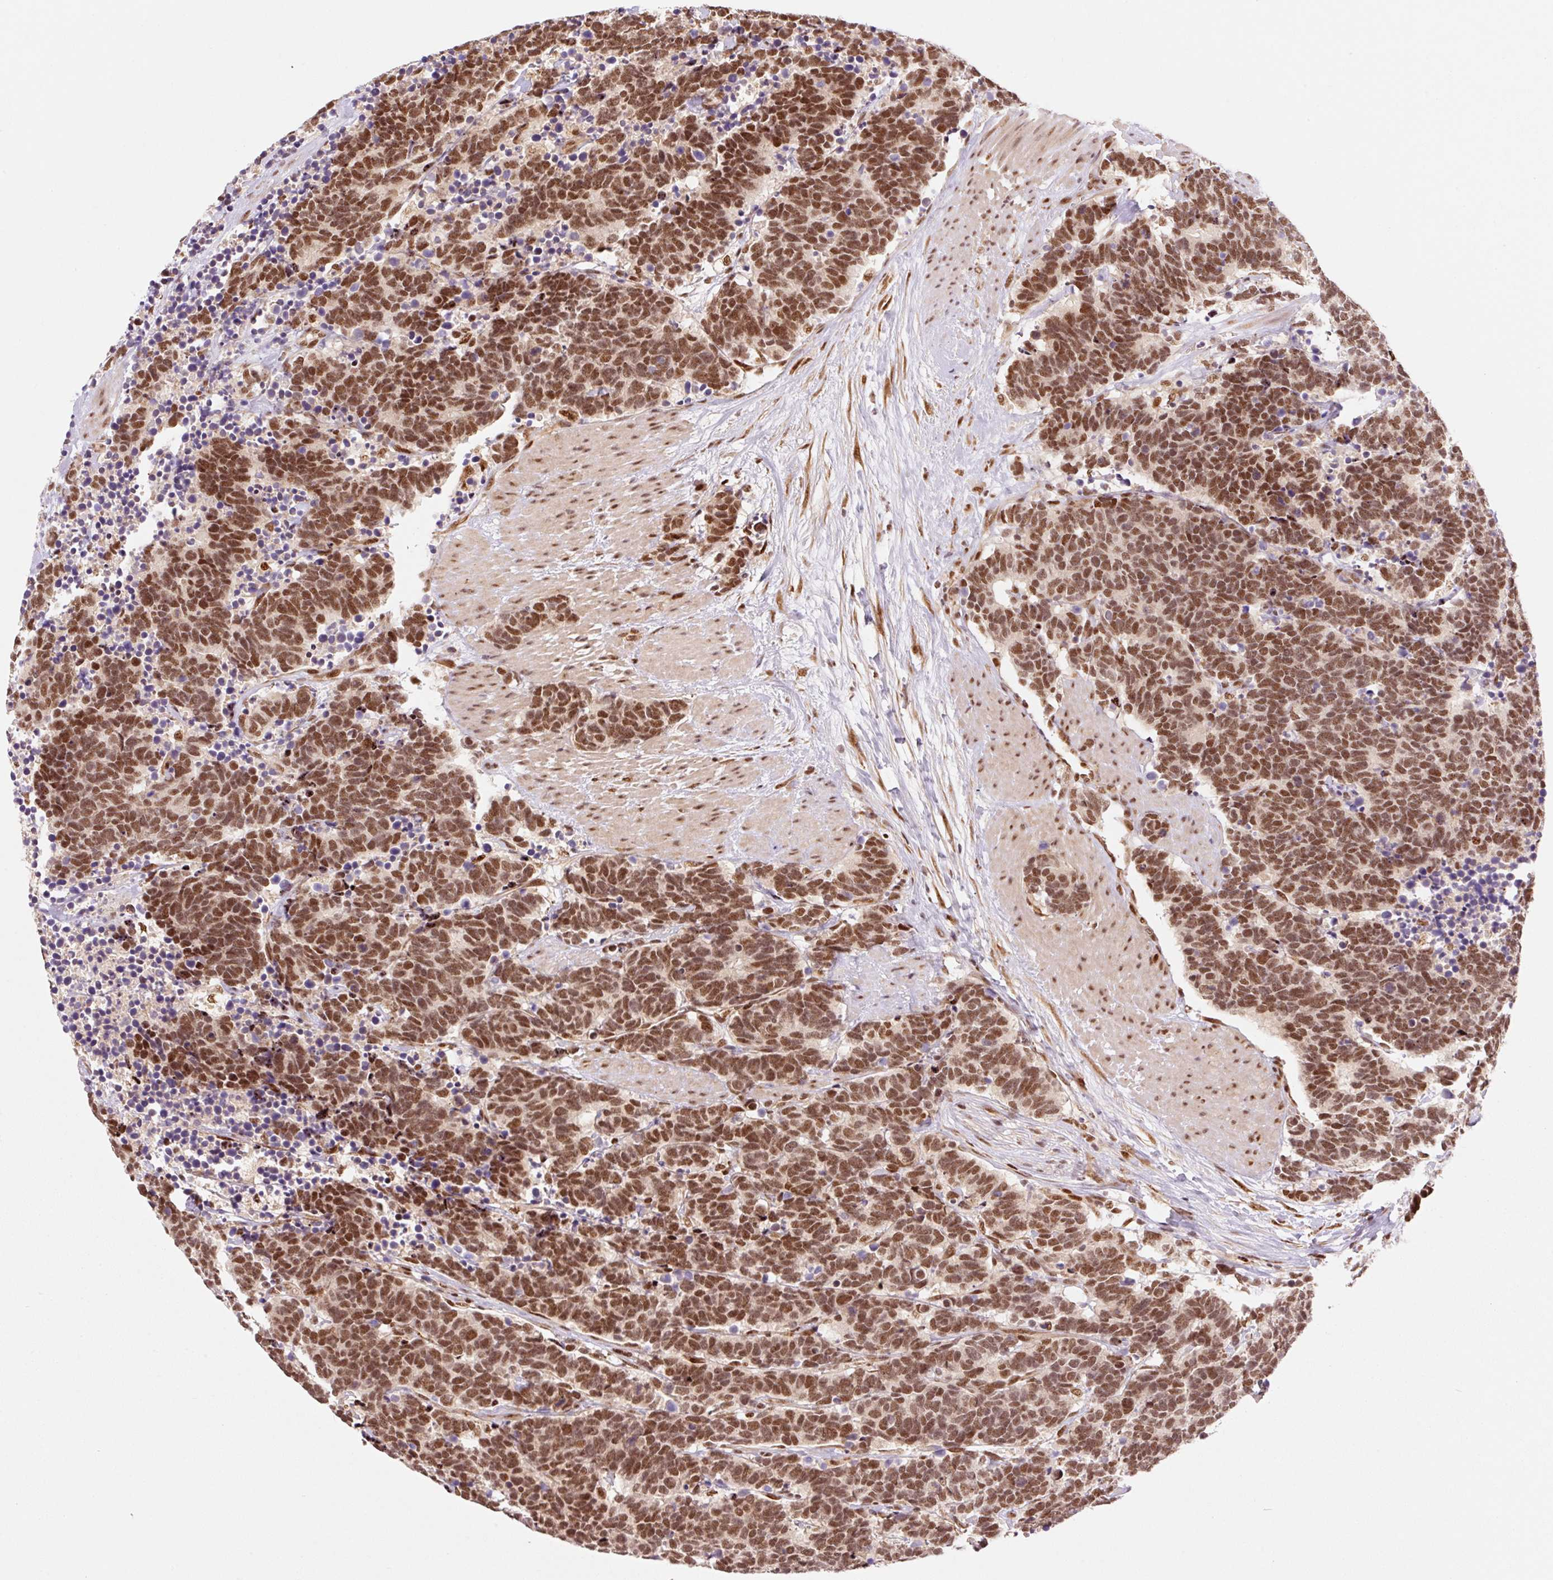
{"staining": {"intensity": "strong", "quantity": ">75%", "location": "nuclear"}, "tissue": "carcinoid", "cell_type": "Tumor cells", "image_type": "cancer", "snomed": [{"axis": "morphology", "description": "Carcinoma, NOS"}, {"axis": "morphology", "description": "Carcinoid, malignant, NOS"}, {"axis": "topography", "description": "Prostate"}], "caption": "Immunohistochemistry staining of carcinoid, which demonstrates high levels of strong nuclear staining in about >75% of tumor cells indicating strong nuclear protein positivity. The staining was performed using DAB (brown) for protein detection and nuclei were counterstained in hematoxylin (blue).", "gene": "INTS8", "patient": {"sex": "male", "age": 57}}